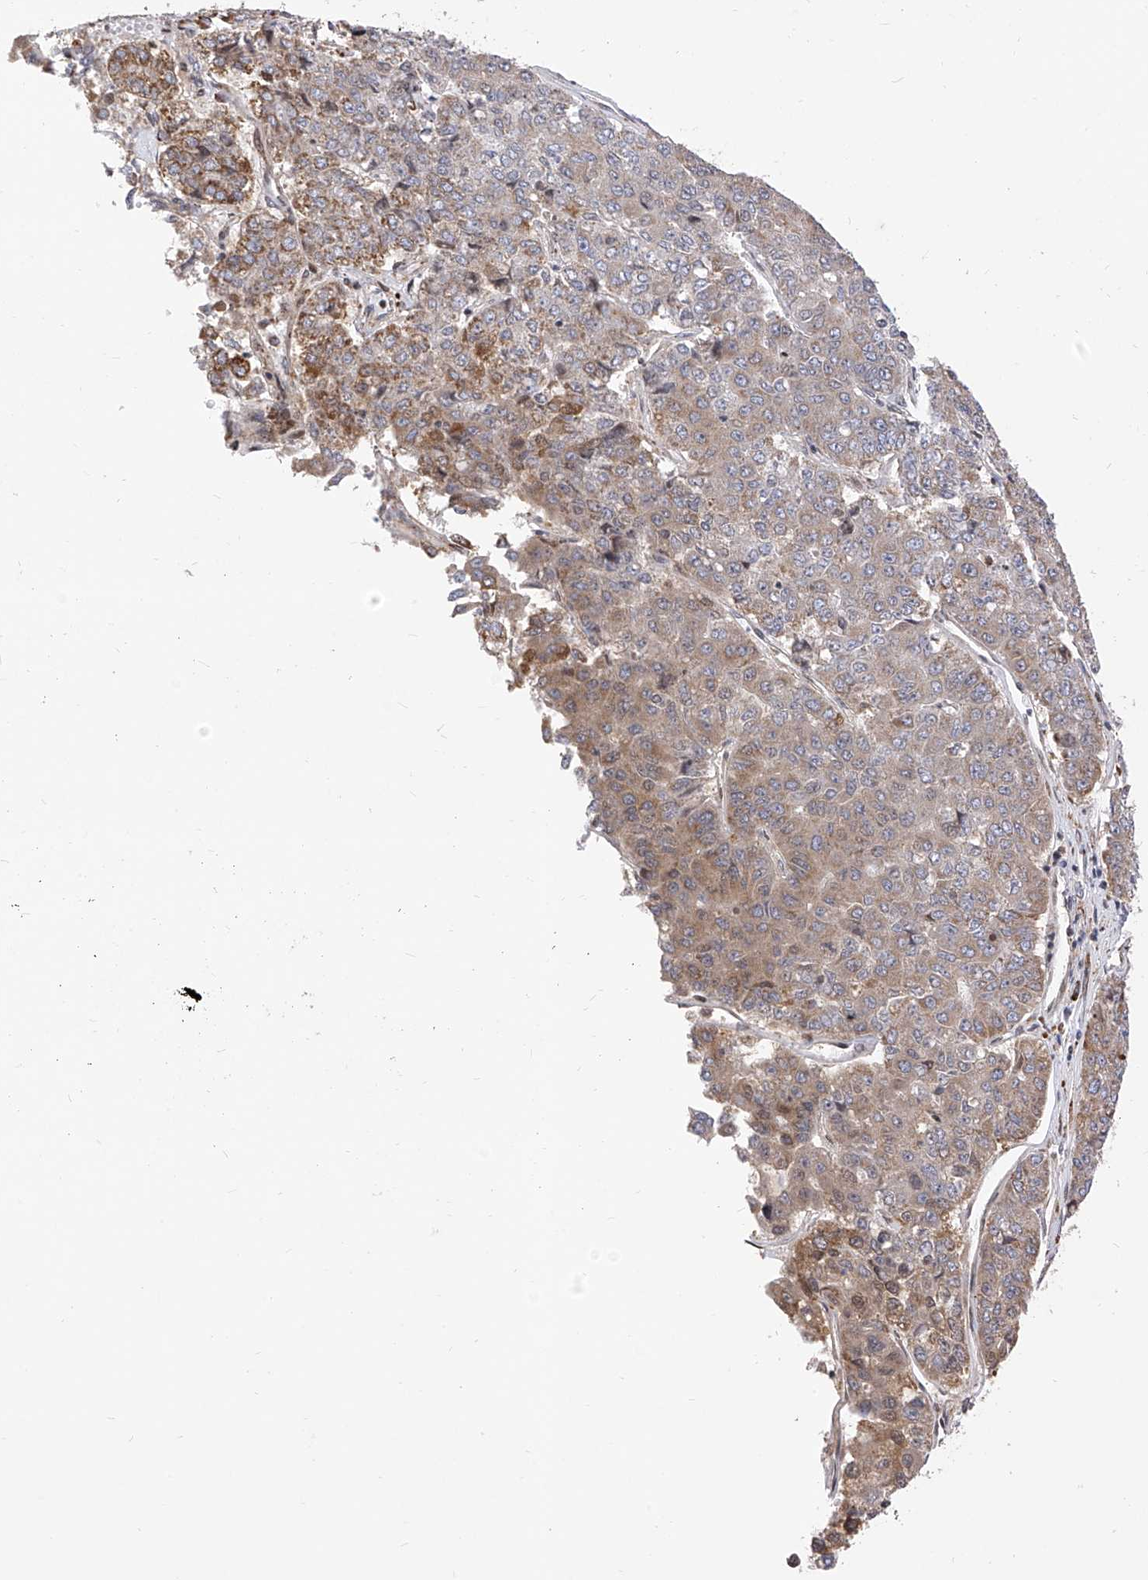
{"staining": {"intensity": "moderate", "quantity": "<25%", "location": "cytoplasmic/membranous"}, "tissue": "pancreatic cancer", "cell_type": "Tumor cells", "image_type": "cancer", "snomed": [{"axis": "morphology", "description": "Adenocarcinoma, NOS"}, {"axis": "topography", "description": "Pancreas"}], "caption": "Pancreatic cancer (adenocarcinoma) stained with a protein marker shows moderate staining in tumor cells.", "gene": "TTLL8", "patient": {"sex": "male", "age": 50}}